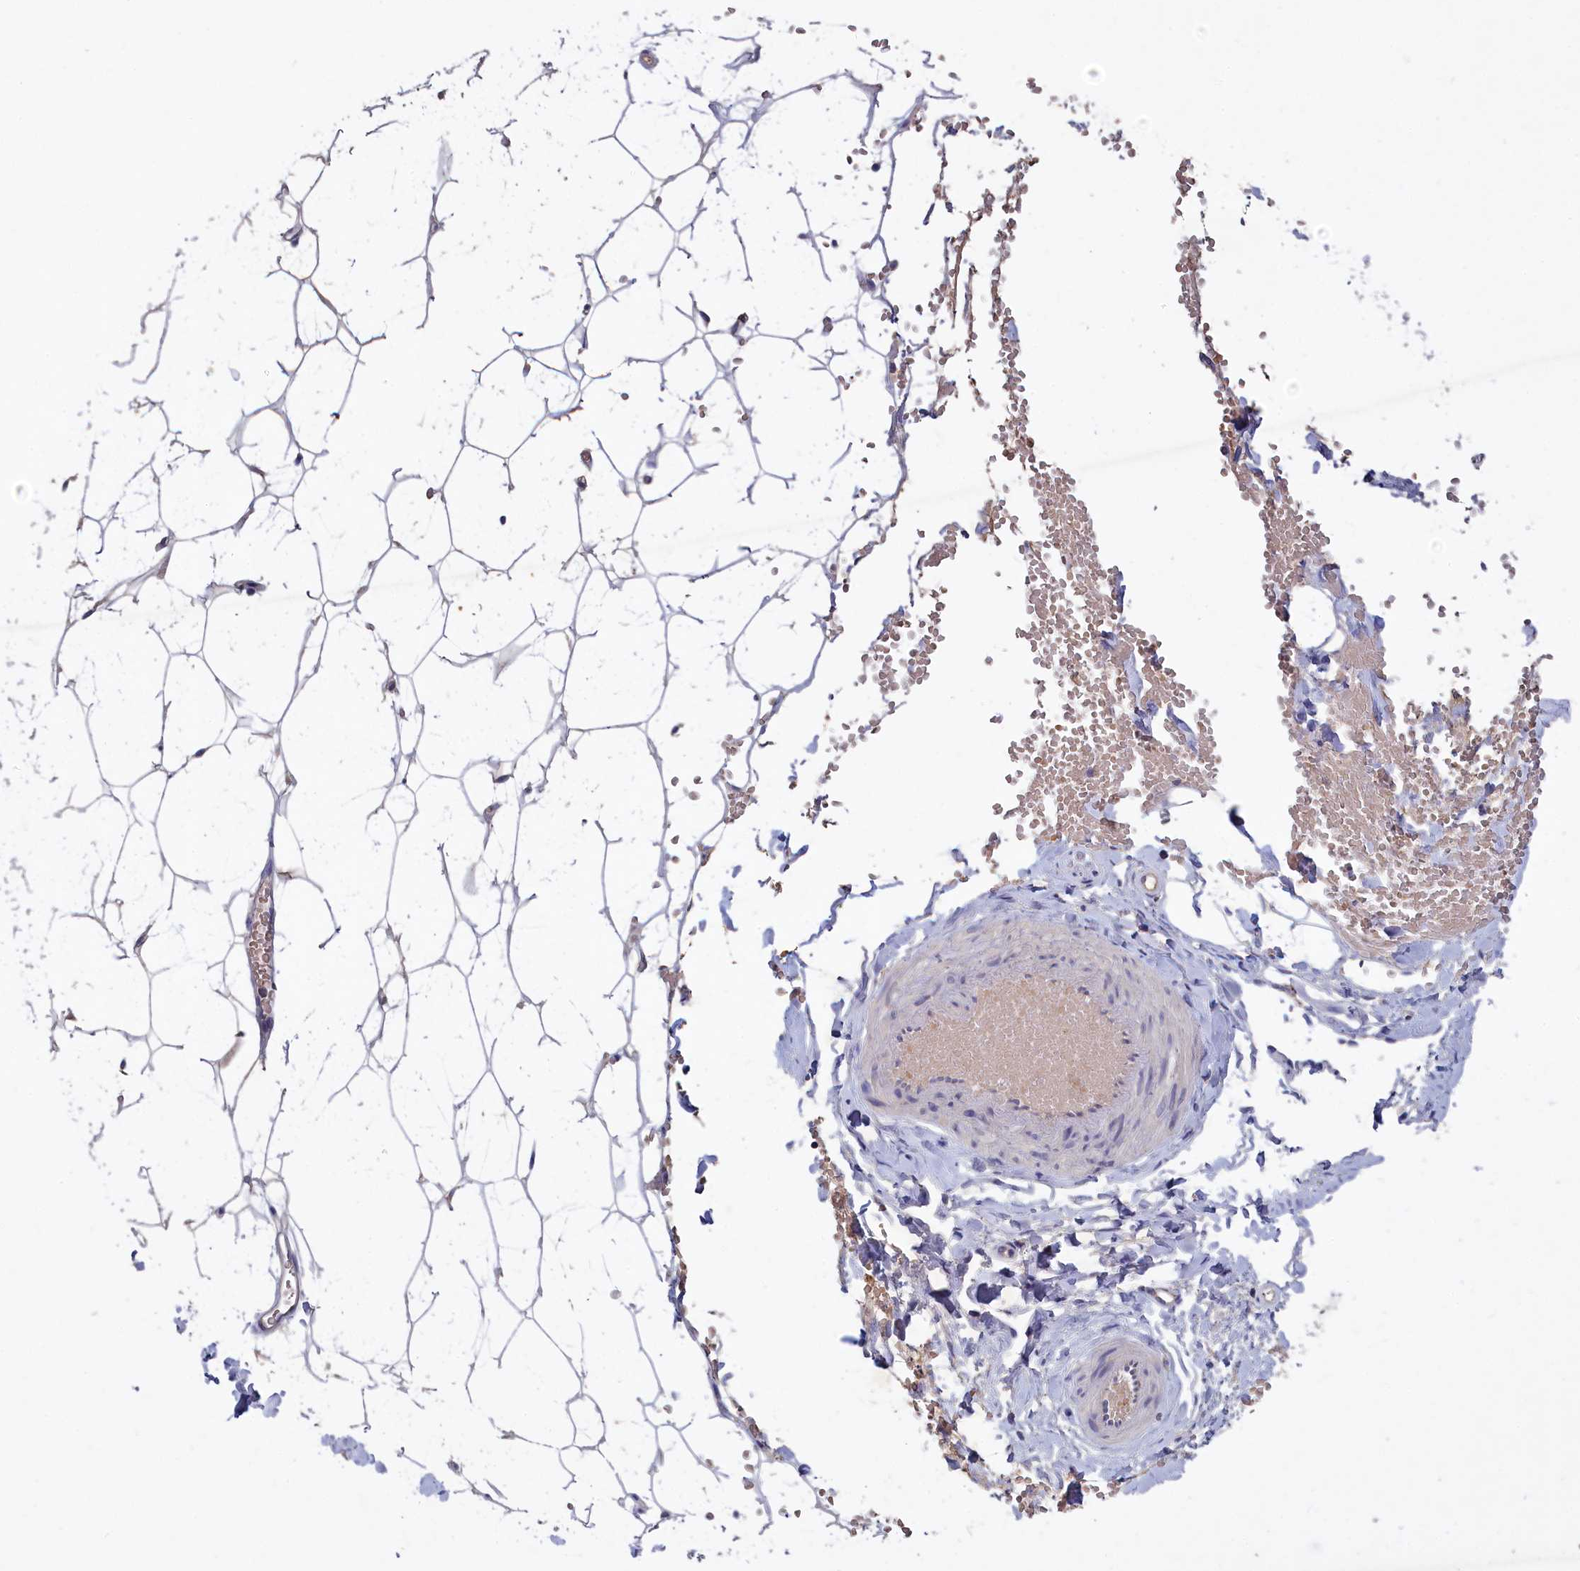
{"staining": {"intensity": "negative", "quantity": "none", "location": "none"}, "tissue": "adipose tissue", "cell_type": "Adipocytes", "image_type": "normal", "snomed": [{"axis": "morphology", "description": "Normal tissue, NOS"}, {"axis": "topography", "description": "Breast"}], "caption": "The image demonstrates no staining of adipocytes in normal adipose tissue. (DAB (3,3'-diaminobenzidine) immunohistochemistry with hematoxylin counter stain).", "gene": "CELF5", "patient": {"sex": "female", "age": 23}}